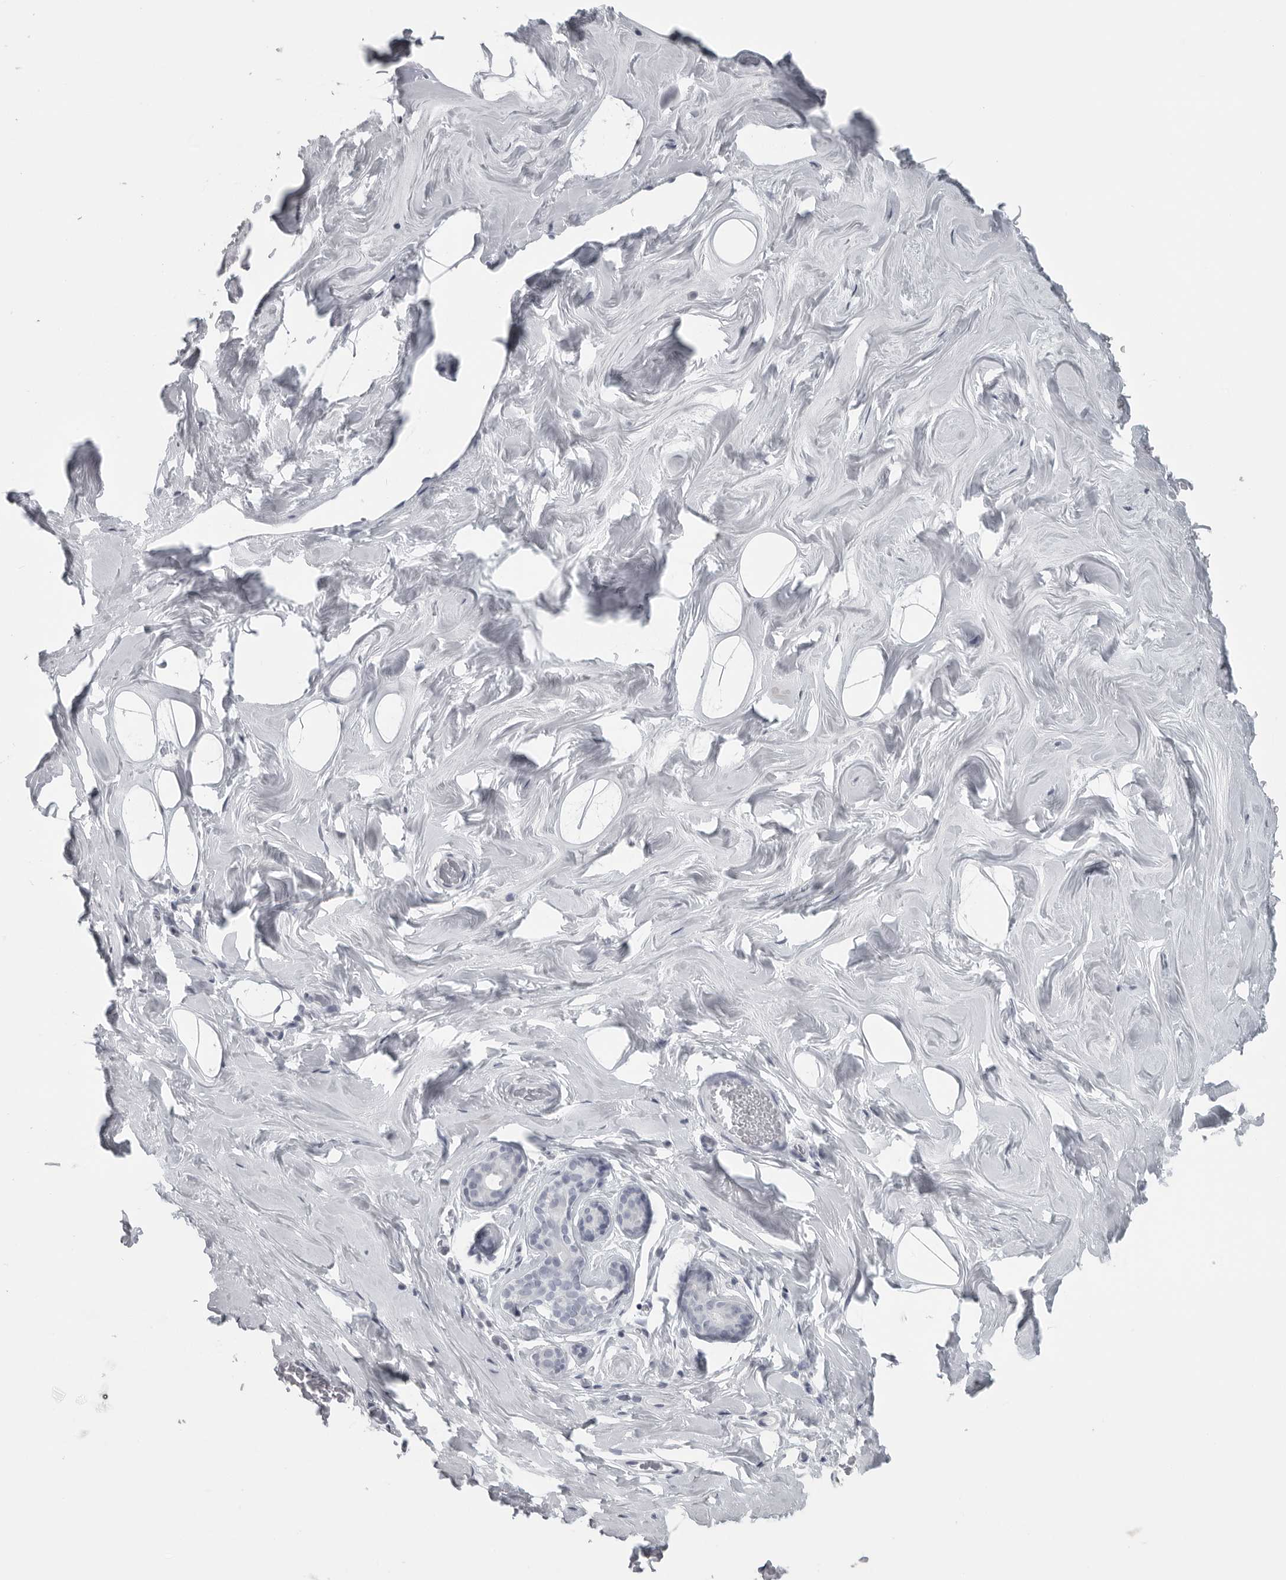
{"staining": {"intensity": "negative", "quantity": "none", "location": "none"}, "tissue": "adipose tissue", "cell_type": "Adipocytes", "image_type": "normal", "snomed": [{"axis": "morphology", "description": "Normal tissue, NOS"}, {"axis": "morphology", "description": "Fibrosis, NOS"}, {"axis": "topography", "description": "Breast"}, {"axis": "topography", "description": "Adipose tissue"}], "caption": "Adipocytes show no significant protein positivity in unremarkable adipose tissue. (Brightfield microscopy of DAB (3,3'-diaminobenzidine) immunohistochemistry at high magnification).", "gene": "SATB2", "patient": {"sex": "female", "age": 39}}